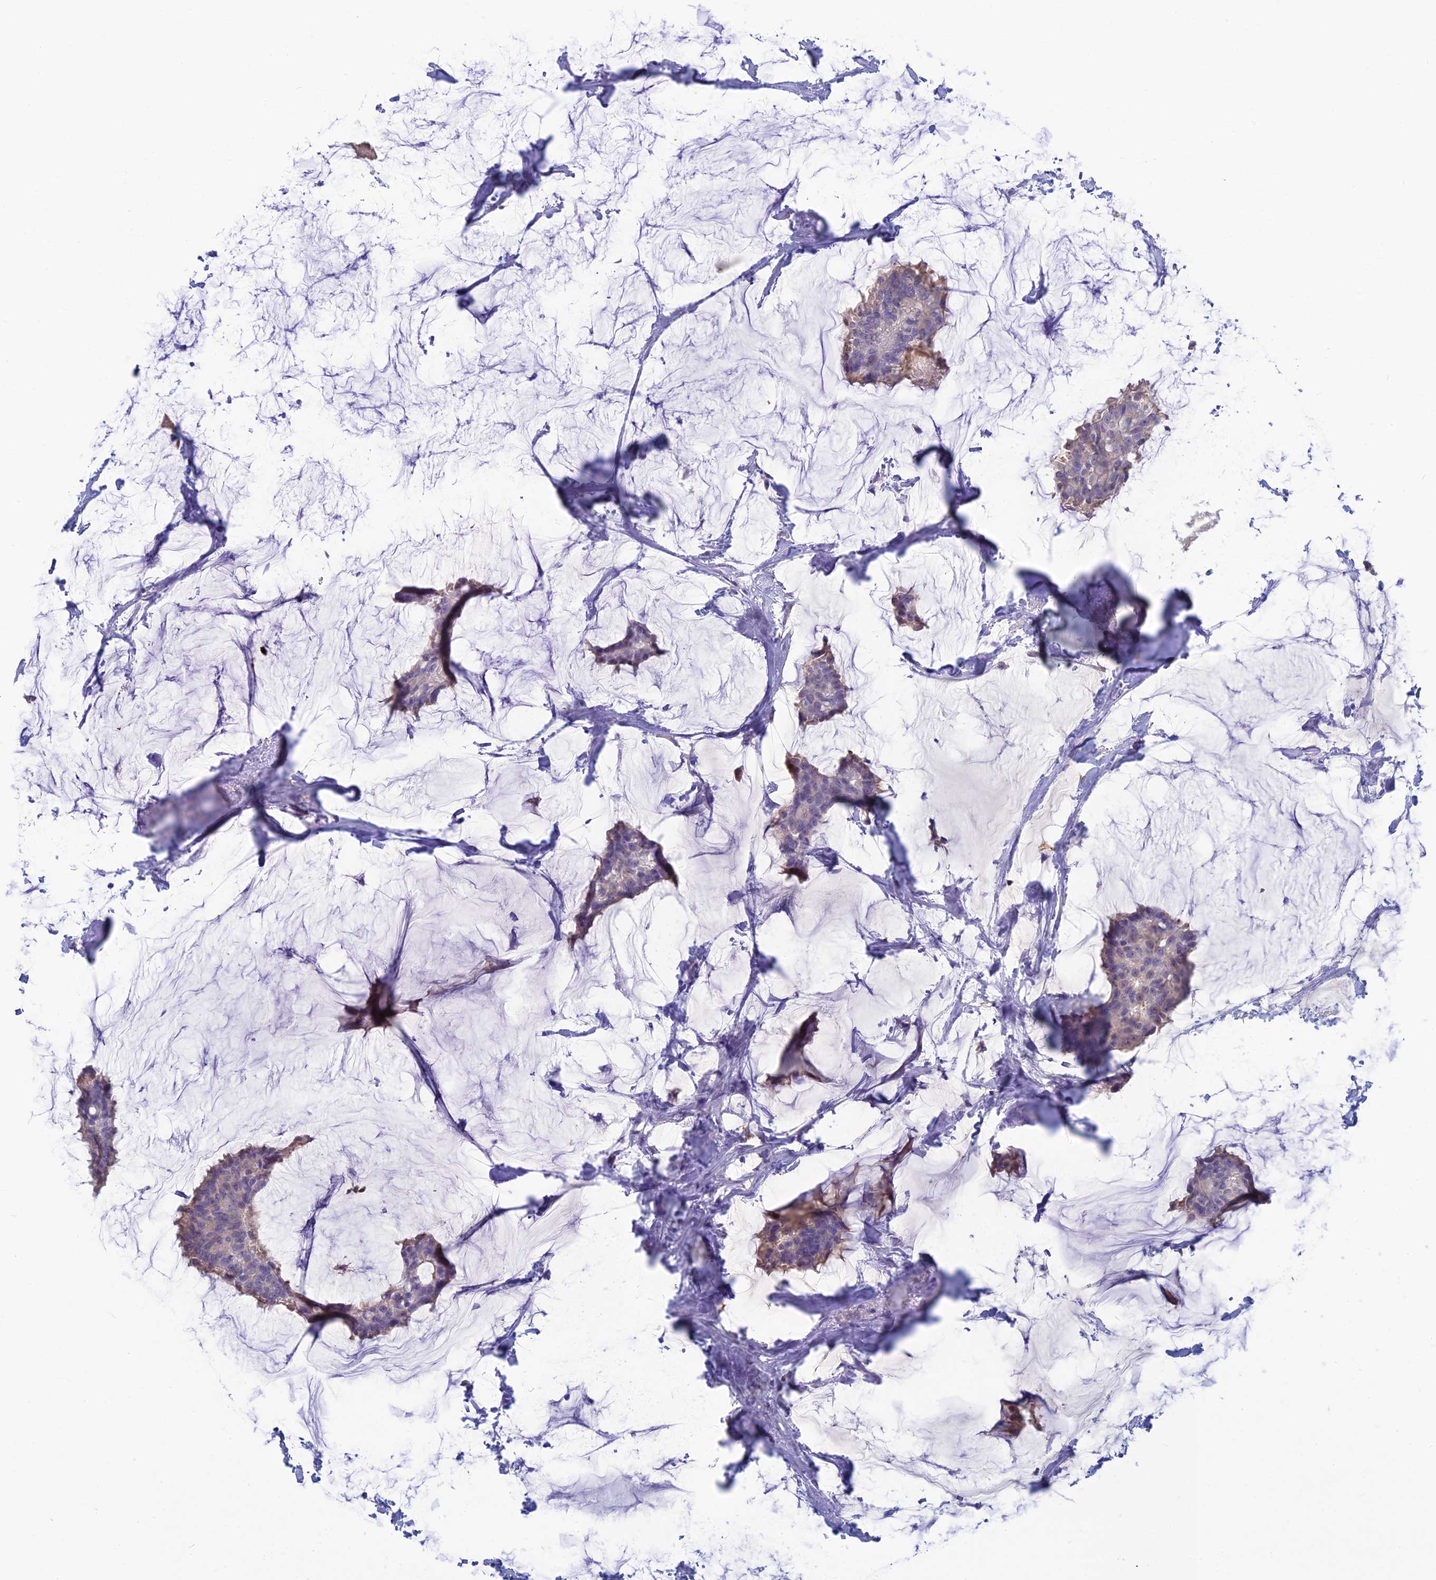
{"staining": {"intensity": "negative", "quantity": "none", "location": "none"}, "tissue": "breast cancer", "cell_type": "Tumor cells", "image_type": "cancer", "snomed": [{"axis": "morphology", "description": "Duct carcinoma"}, {"axis": "topography", "description": "Breast"}], "caption": "High magnification brightfield microscopy of breast cancer (infiltrating ductal carcinoma) stained with DAB (brown) and counterstained with hematoxylin (blue): tumor cells show no significant expression.", "gene": "SNAP91", "patient": {"sex": "female", "age": 93}}